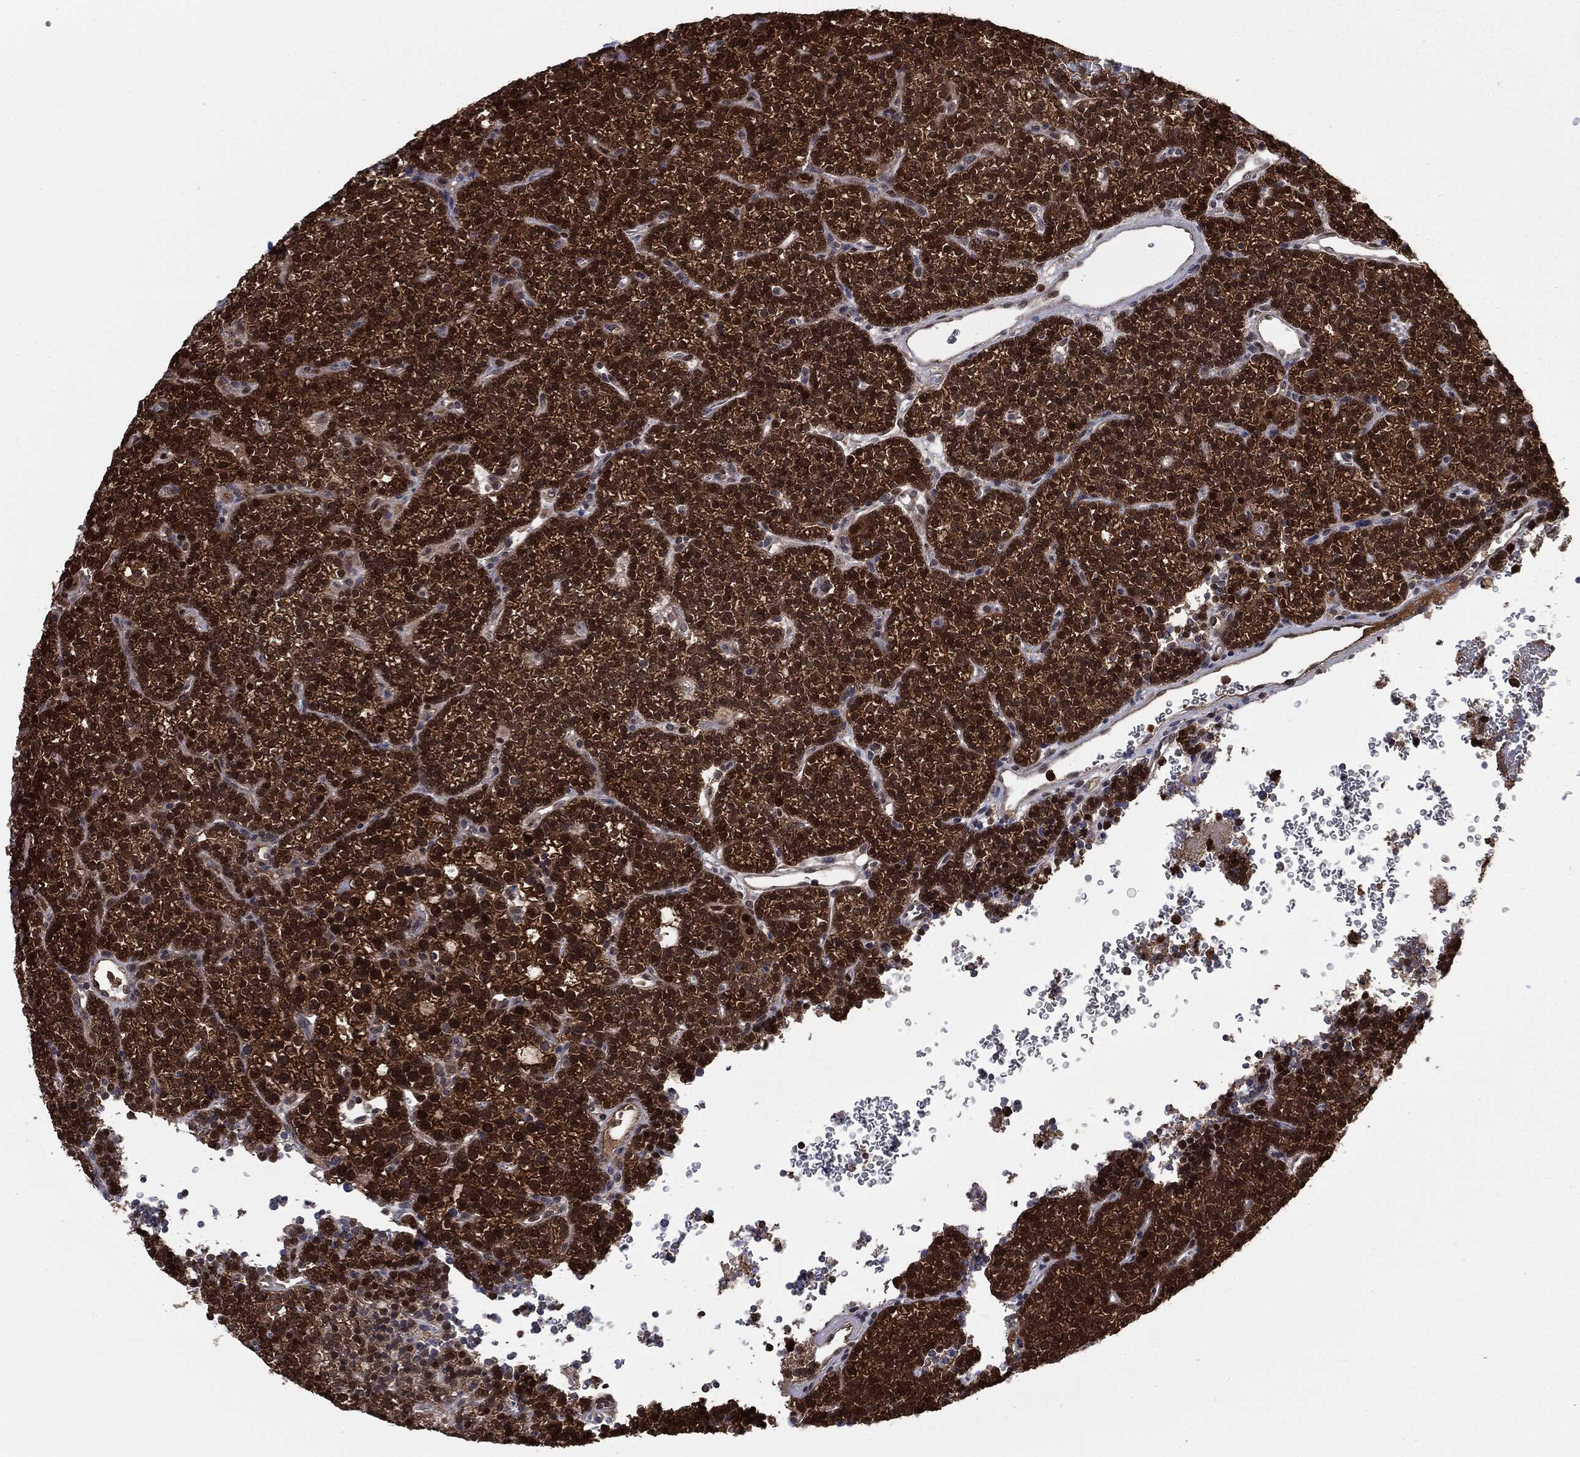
{"staining": {"intensity": "strong", "quantity": ">75%", "location": "cytoplasmic/membranous,nuclear"}, "tissue": "parathyroid gland", "cell_type": "Glandular cells", "image_type": "normal", "snomed": [{"axis": "morphology", "description": "Normal tissue, NOS"}, {"axis": "topography", "description": "Parathyroid gland"}], "caption": "High-power microscopy captured an IHC micrograph of normal parathyroid gland, revealing strong cytoplasmic/membranous,nuclear staining in approximately >75% of glandular cells.", "gene": "GPI", "patient": {"sex": "female", "age": 42}}